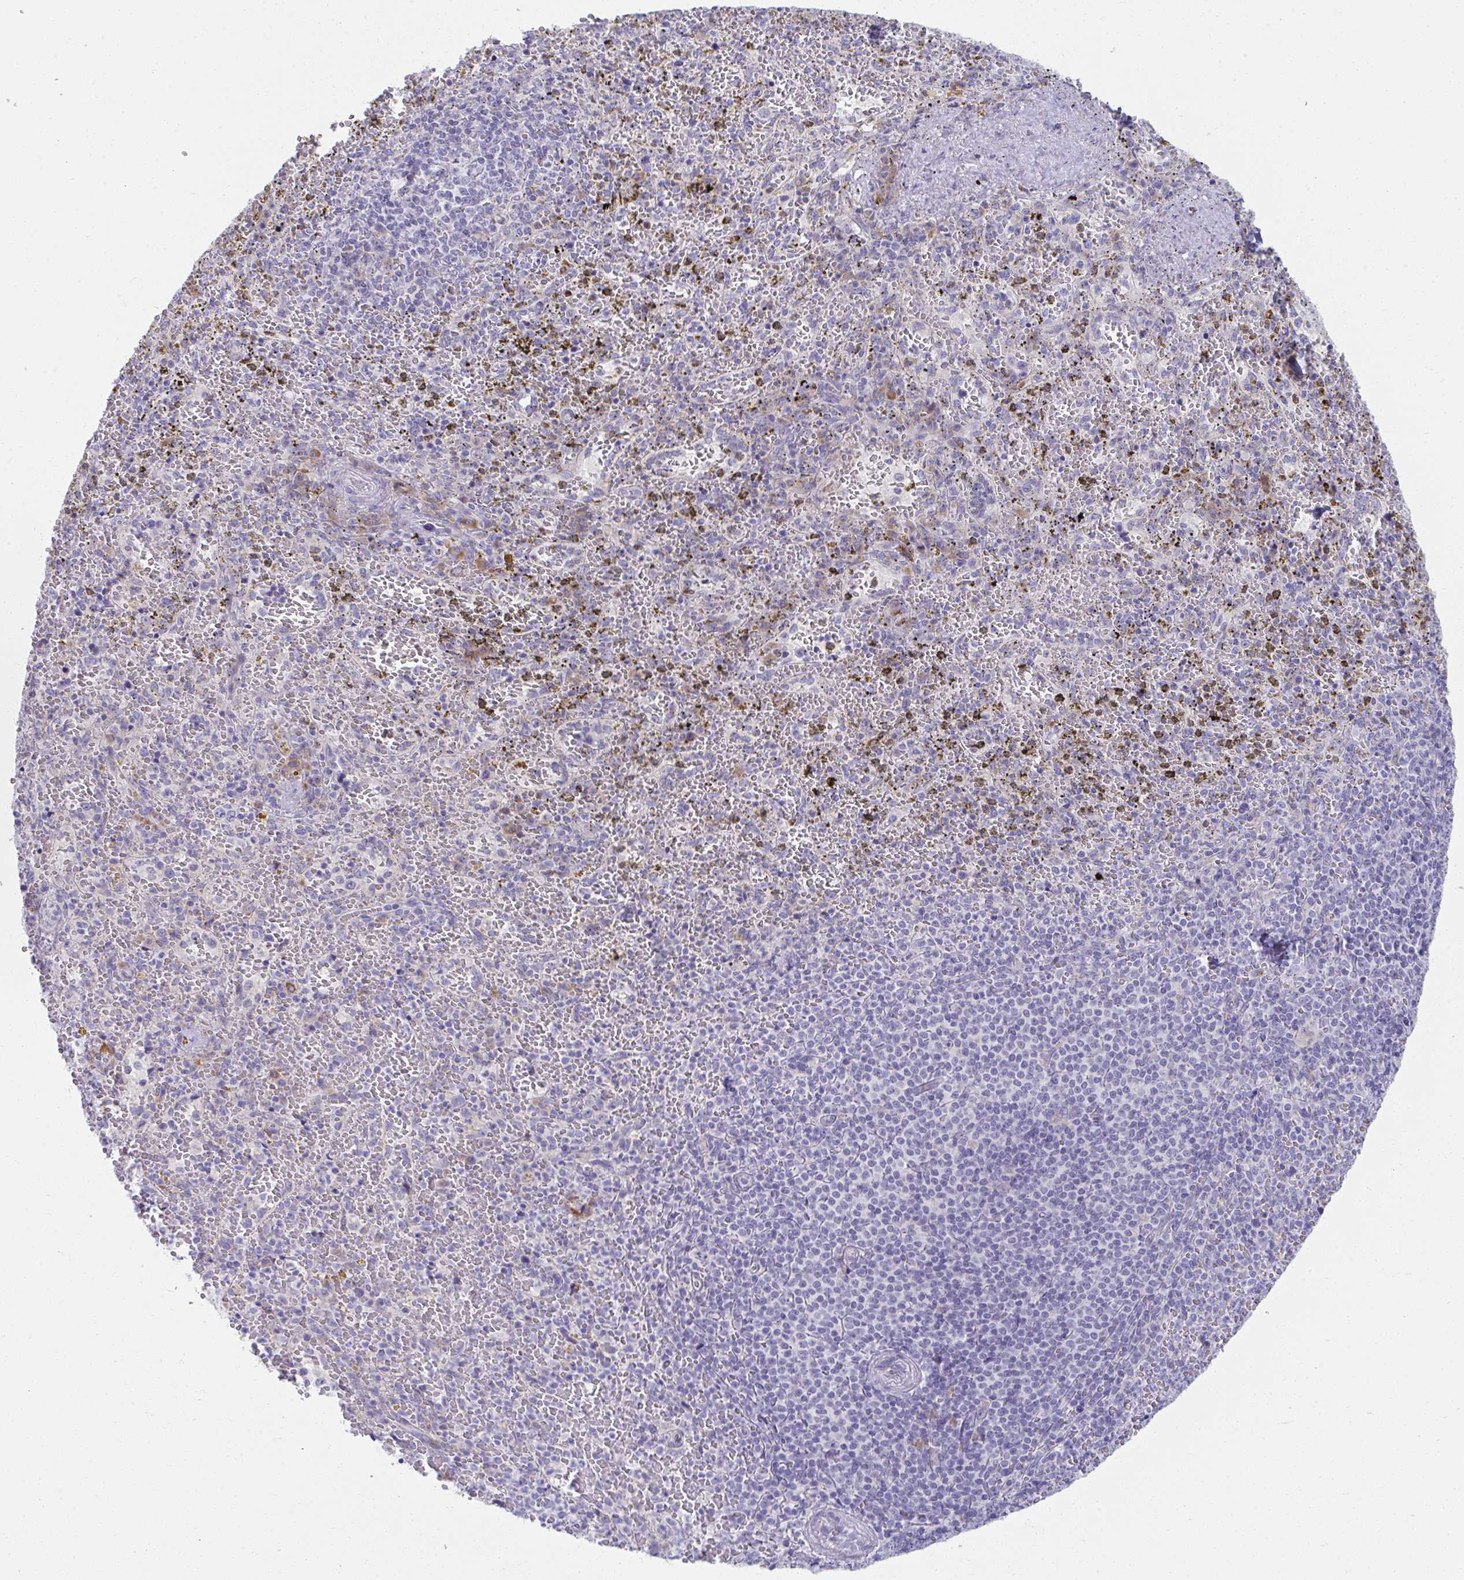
{"staining": {"intensity": "negative", "quantity": "none", "location": "none"}, "tissue": "spleen", "cell_type": "Cells in red pulp", "image_type": "normal", "snomed": [{"axis": "morphology", "description": "Normal tissue, NOS"}, {"axis": "topography", "description": "Spleen"}], "caption": "Cells in red pulp show no significant positivity in benign spleen. (Stains: DAB (3,3'-diaminobenzidine) immunohistochemistry with hematoxylin counter stain, Microscopy: brightfield microscopy at high magnification).", "gene": "FASLG", "patient": {"sex": "female", "age": 50}}